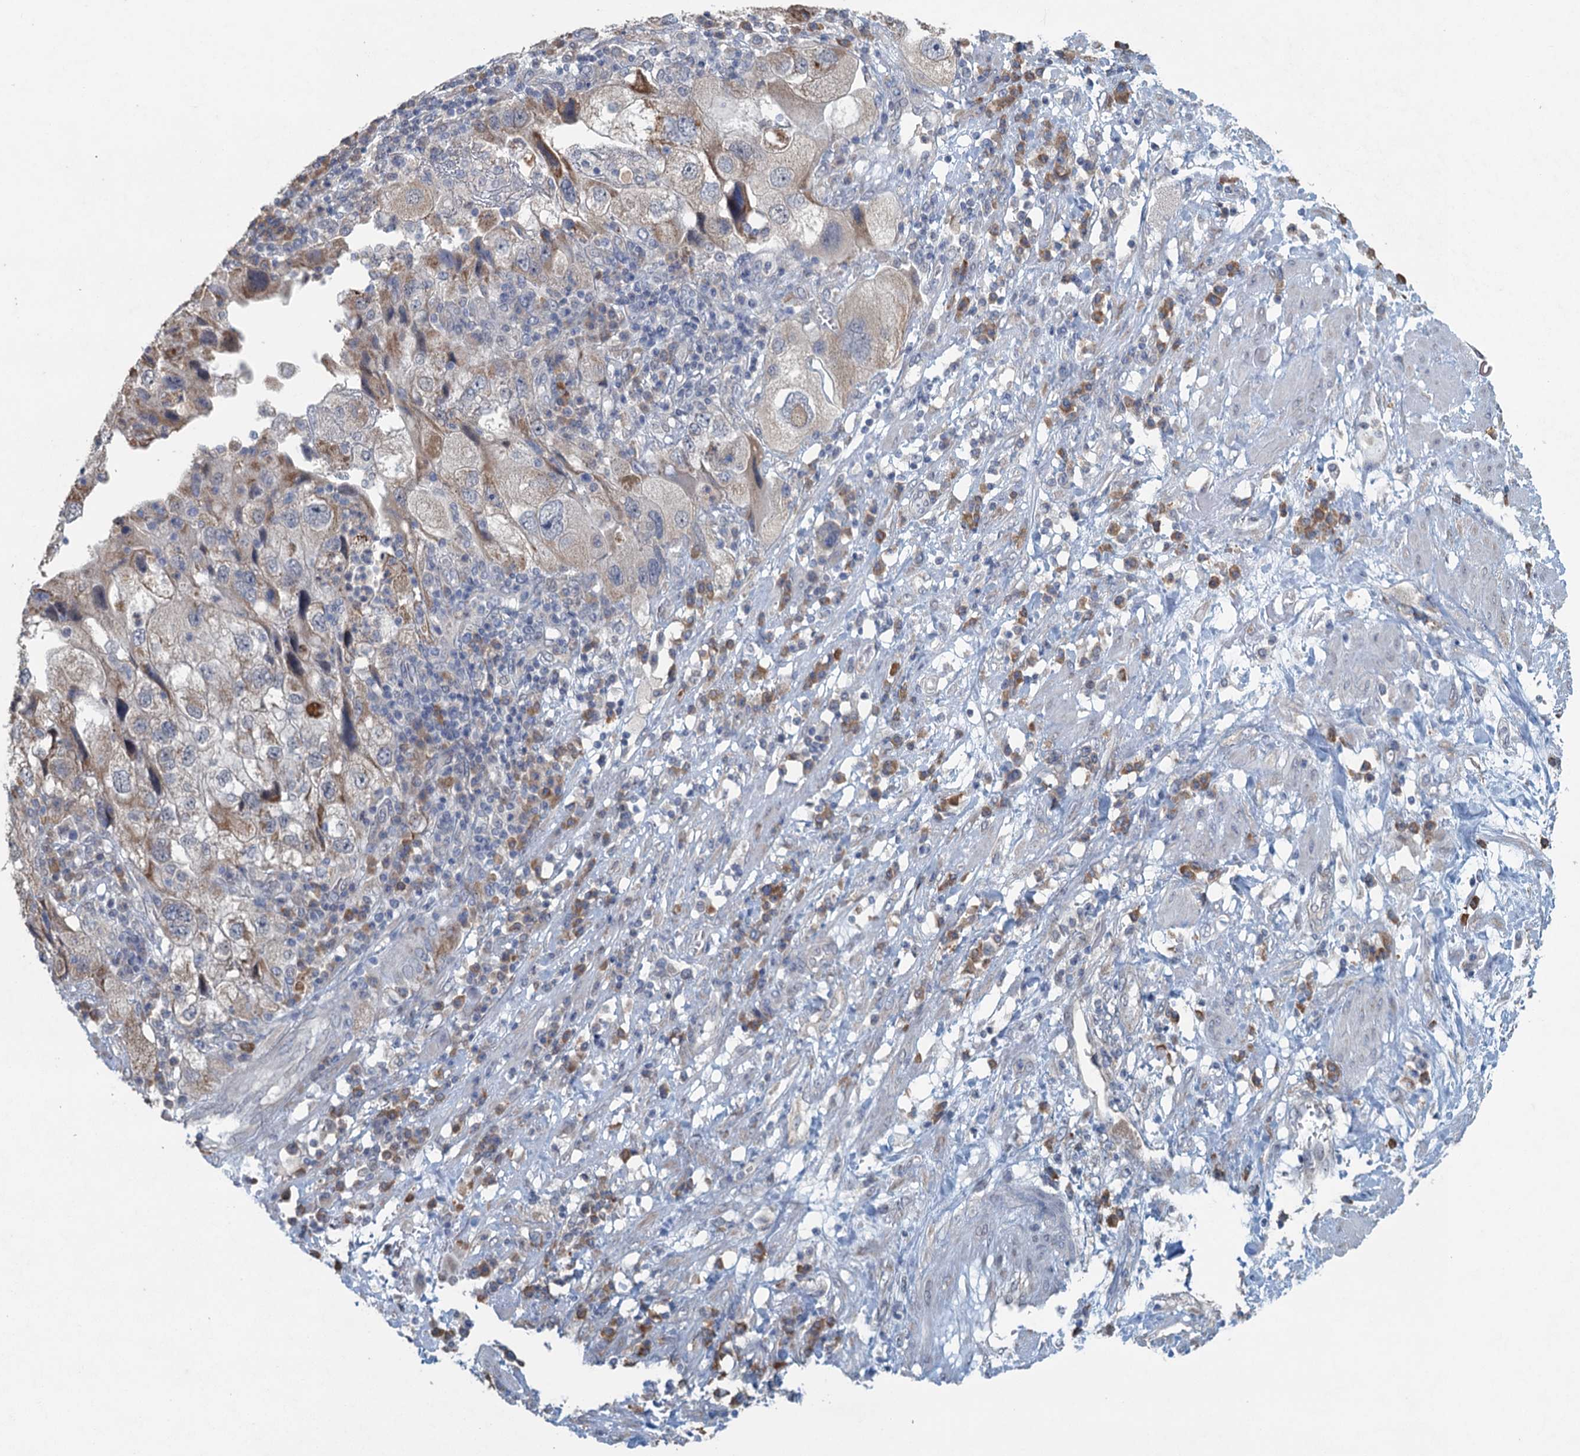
{"staining": {"intensity": "weak", "quantity": "<25%", "location": "cytoplasmic/membranous"}, "tissue": "endometrial cancer", "cell_type": "Tumor cells", "image_type": "cancer", "snomed": [{"axis": "morphology", "description": "Adenocarcinoma, NOS"}, {"axis": "topography", "description": "Endometrium"}], "caption": "This is an immunohistochemistry photomicrograph of endometrial cancer (adenocarcinoma). There is no positivity in tumor cells.", "gene": "TEX35", "patient": {"sex": "female", "age": 49}}